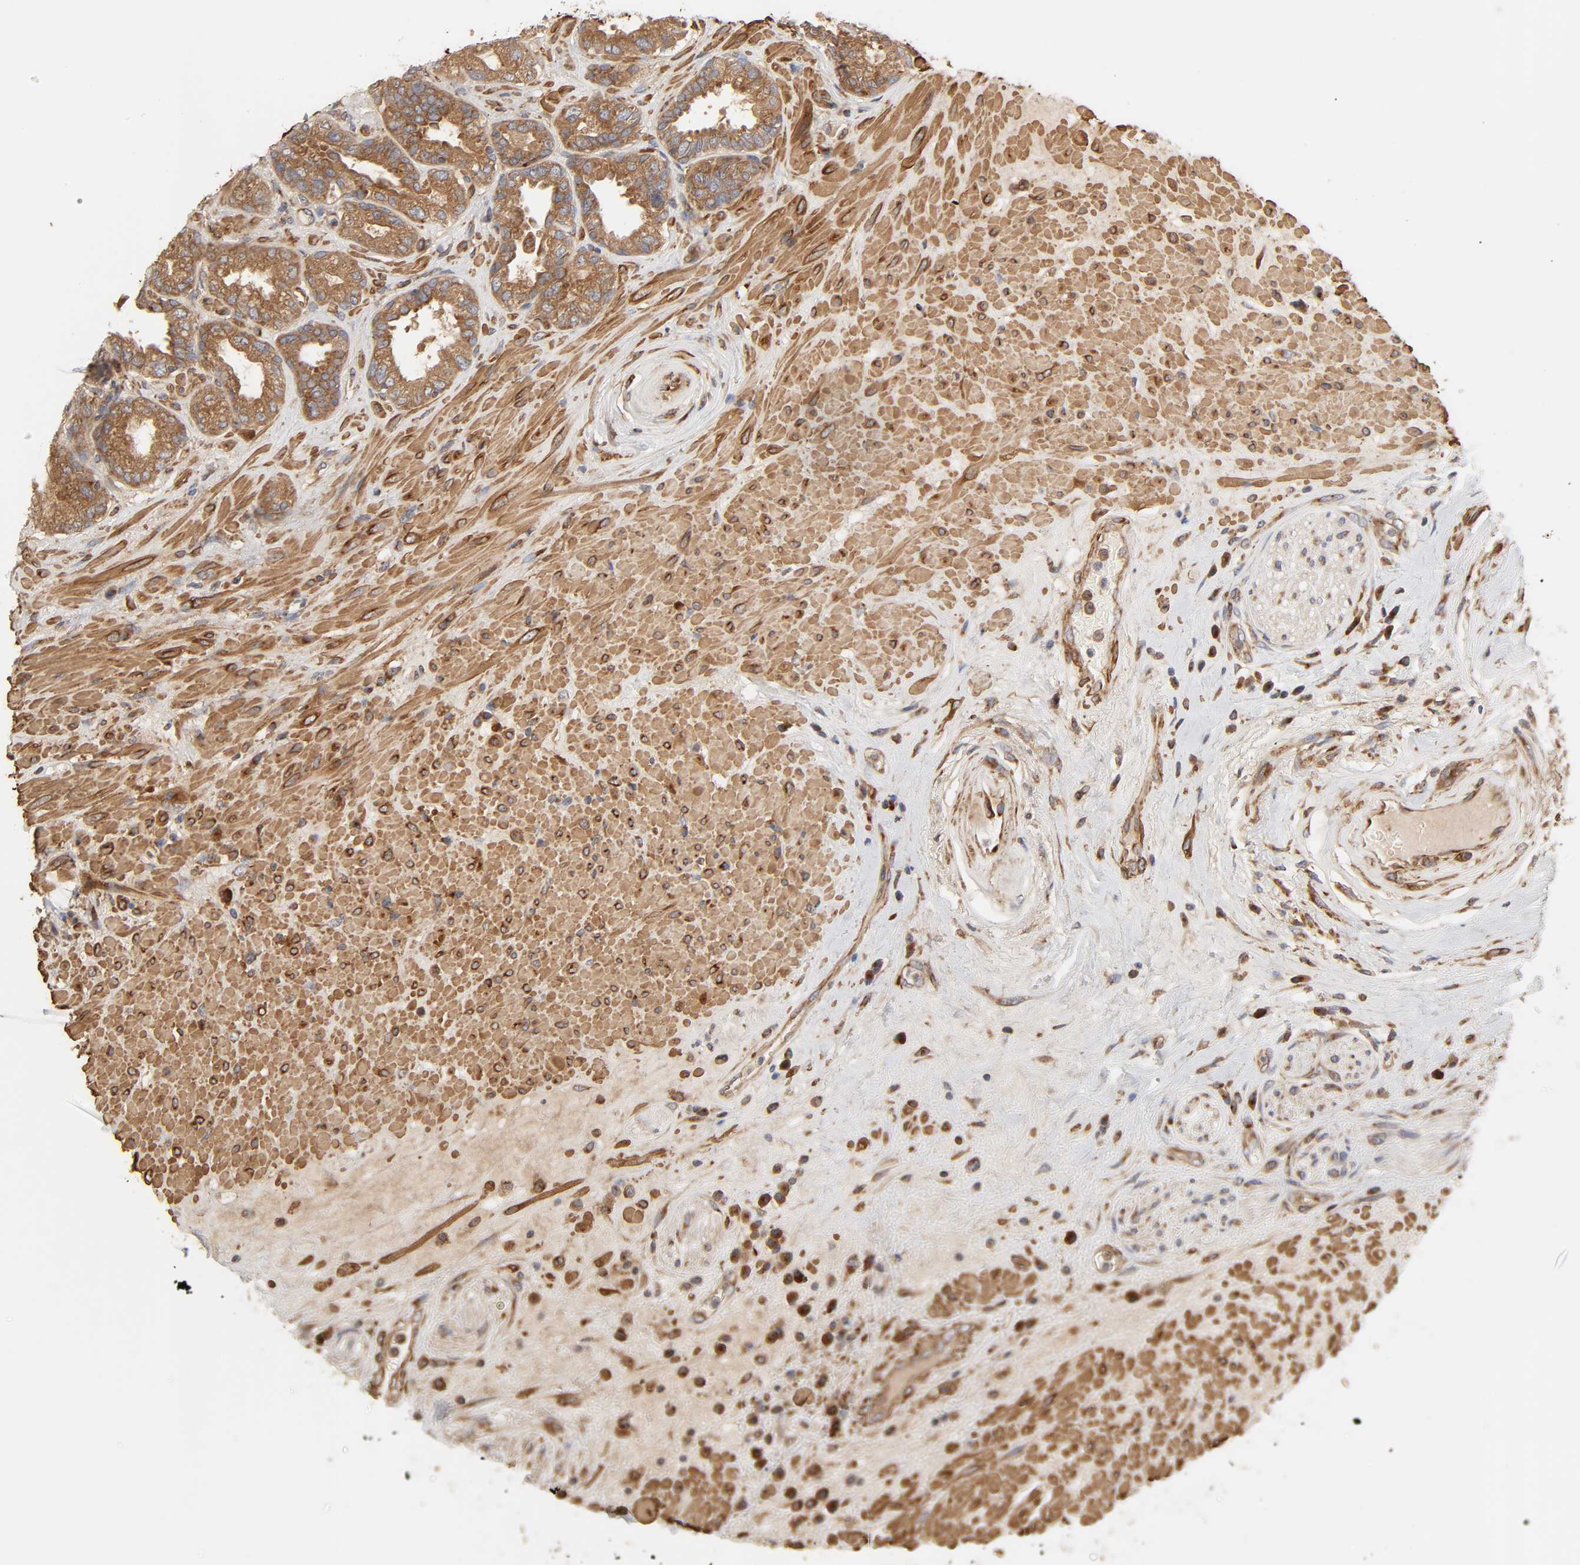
{"staining": {"intensity": "moderate", "quantity": ">75%", "location": "cytoplasmic/membranous"}, "tissue": "seminal vesicle", "cell_type": "Glandular cells", "image_type": "normal", "snomed": [{"axis": "morphology", "description": "Normal tissue, NOS"}, {"axis": "topography", "description": "Seminal veicle"}], "caption": "This photomicrograph exhibits immunohistochemistry (IHC) staining of normal seminal vesicle, with medium moderate cytoplasmic/membranous expression in approximately >75% of glandular cells.", "gene": "GNPTG", "patient": {"sex": "male", "age": 61}}